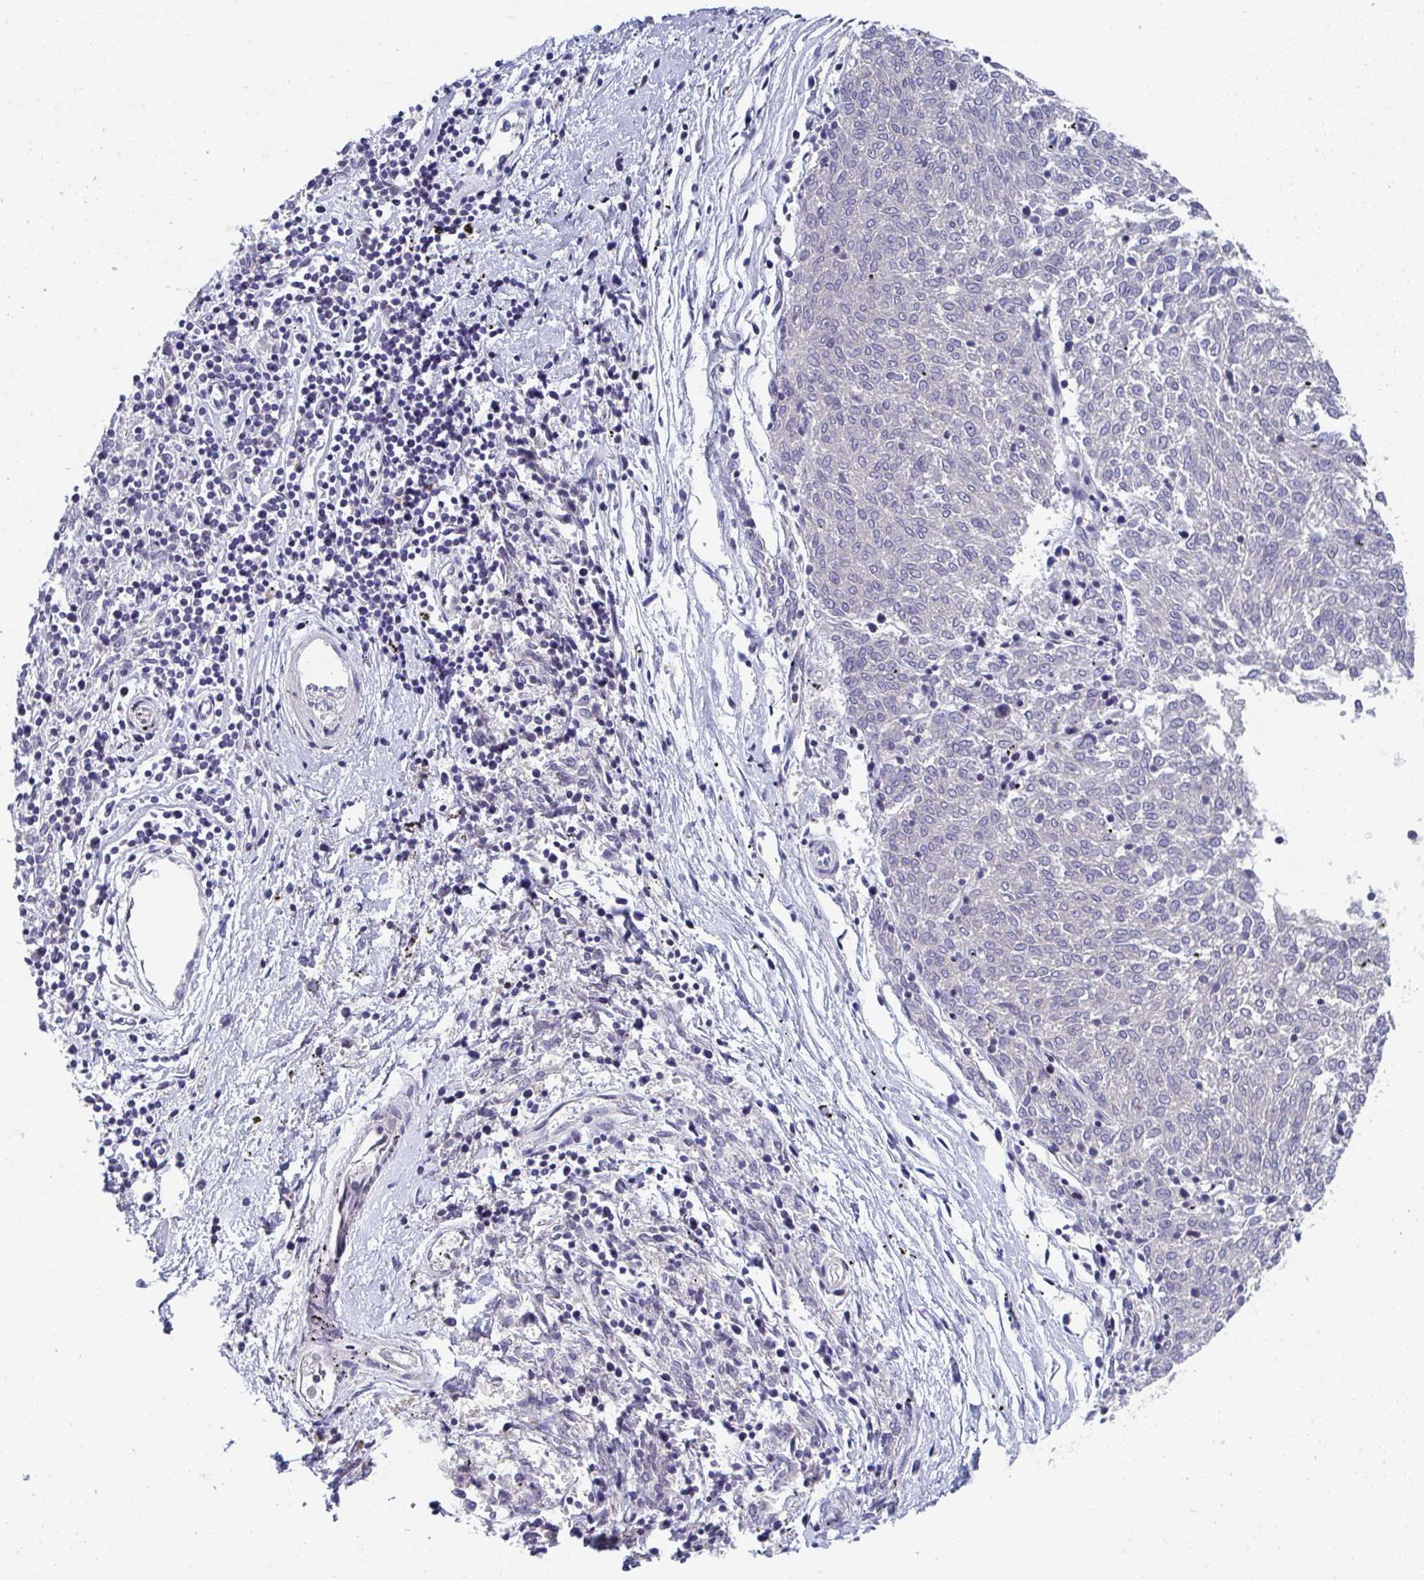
{"staining": {"intensity": "negative", "quantity": "none", "location": "none"}, "tissue": "melanoma", "cell_type": "Tumor cells", "image_type": "cancer", "snomed": [{"axis": "morphology", "description": "Malignant melanoma, NOS"}, {"axis": "topography", "description": "Skin"}], "caption": "Tumor cells are negative for protein expression in human melanoma.", "gene": "AOC2", "patient": {"sex": "female", "age": 72}}